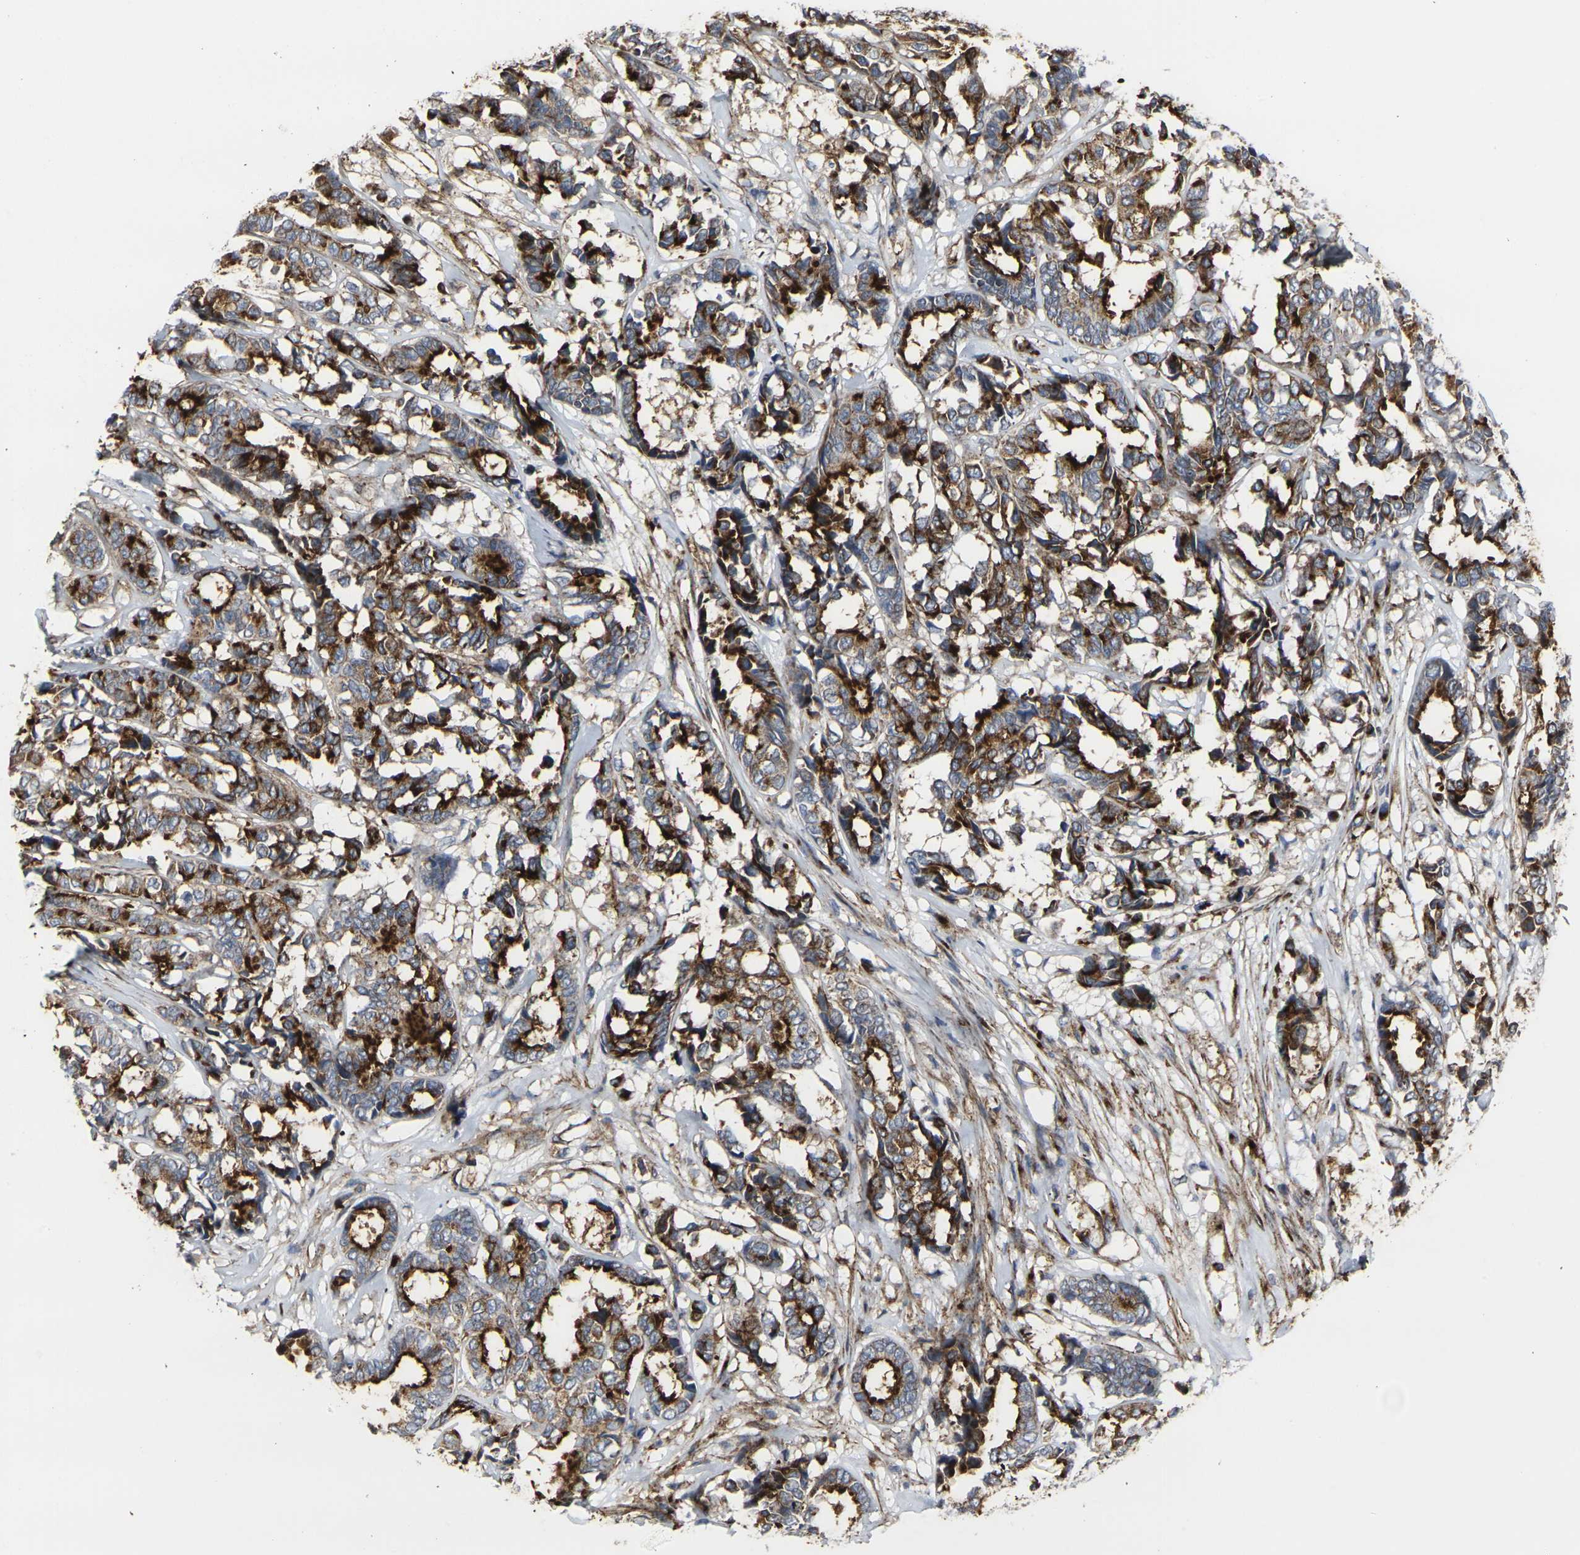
{"staining": {"intensity": "strong", "quantity": ">75%", "location": "cytoplasmic/membranous"}, "tissue": "breast cancer", "cell_type": "Tumor cells", "image_type": "cancer", "snomed": [{"axis": "morphology", "description": "Duct carcinoma"}, {"axis": "topography", "description": "Breast"}], "caption": "Strong cytoplasmic/membranous expression for a protein is appreciated in approximately >75% of tumor cells of breast cancer (invasive ductal carcinoma) using immunohistochemistry.", "gene": "MYOF", "patient": {"sex": "female", "age": 87}}